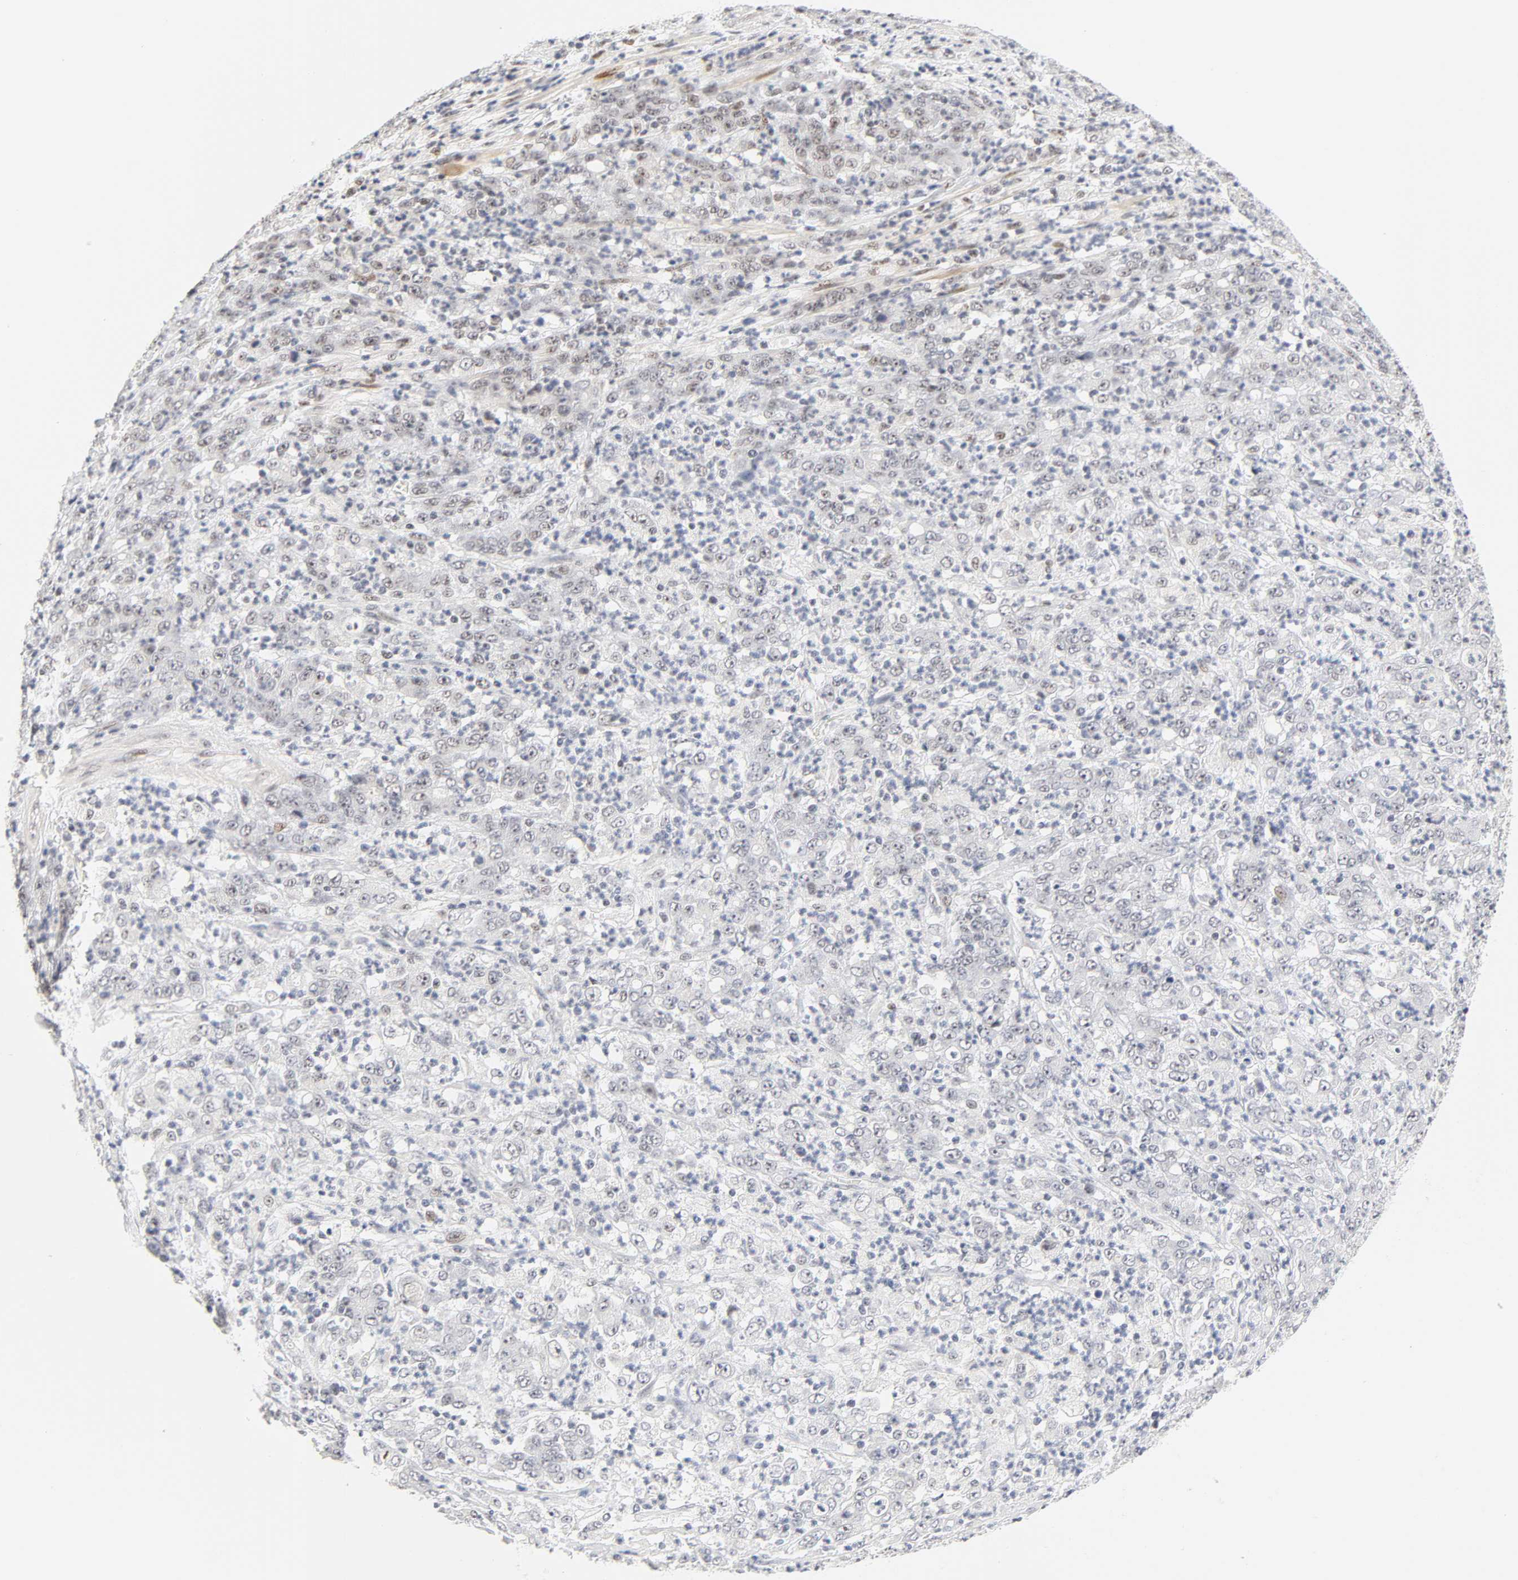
{"staining": {"intensity": "weak", "quantity": "<25%", "location": "nuclear"}, "tissue": "stomach cancer", "cell_type": "Tumor cells", "image_type": "cancer", "snomed": [{"axis": "morphology", "description": "Adenocarcinoma, NOS"}, {"axis": "topography", "description": "Stomach, lower"}], "caption": "Protein analysis of stomach cancer demonstrates no significant staining in tumor cells.", "gene": "MNAT1", "patient": {"sex": "female", "age": 71}}